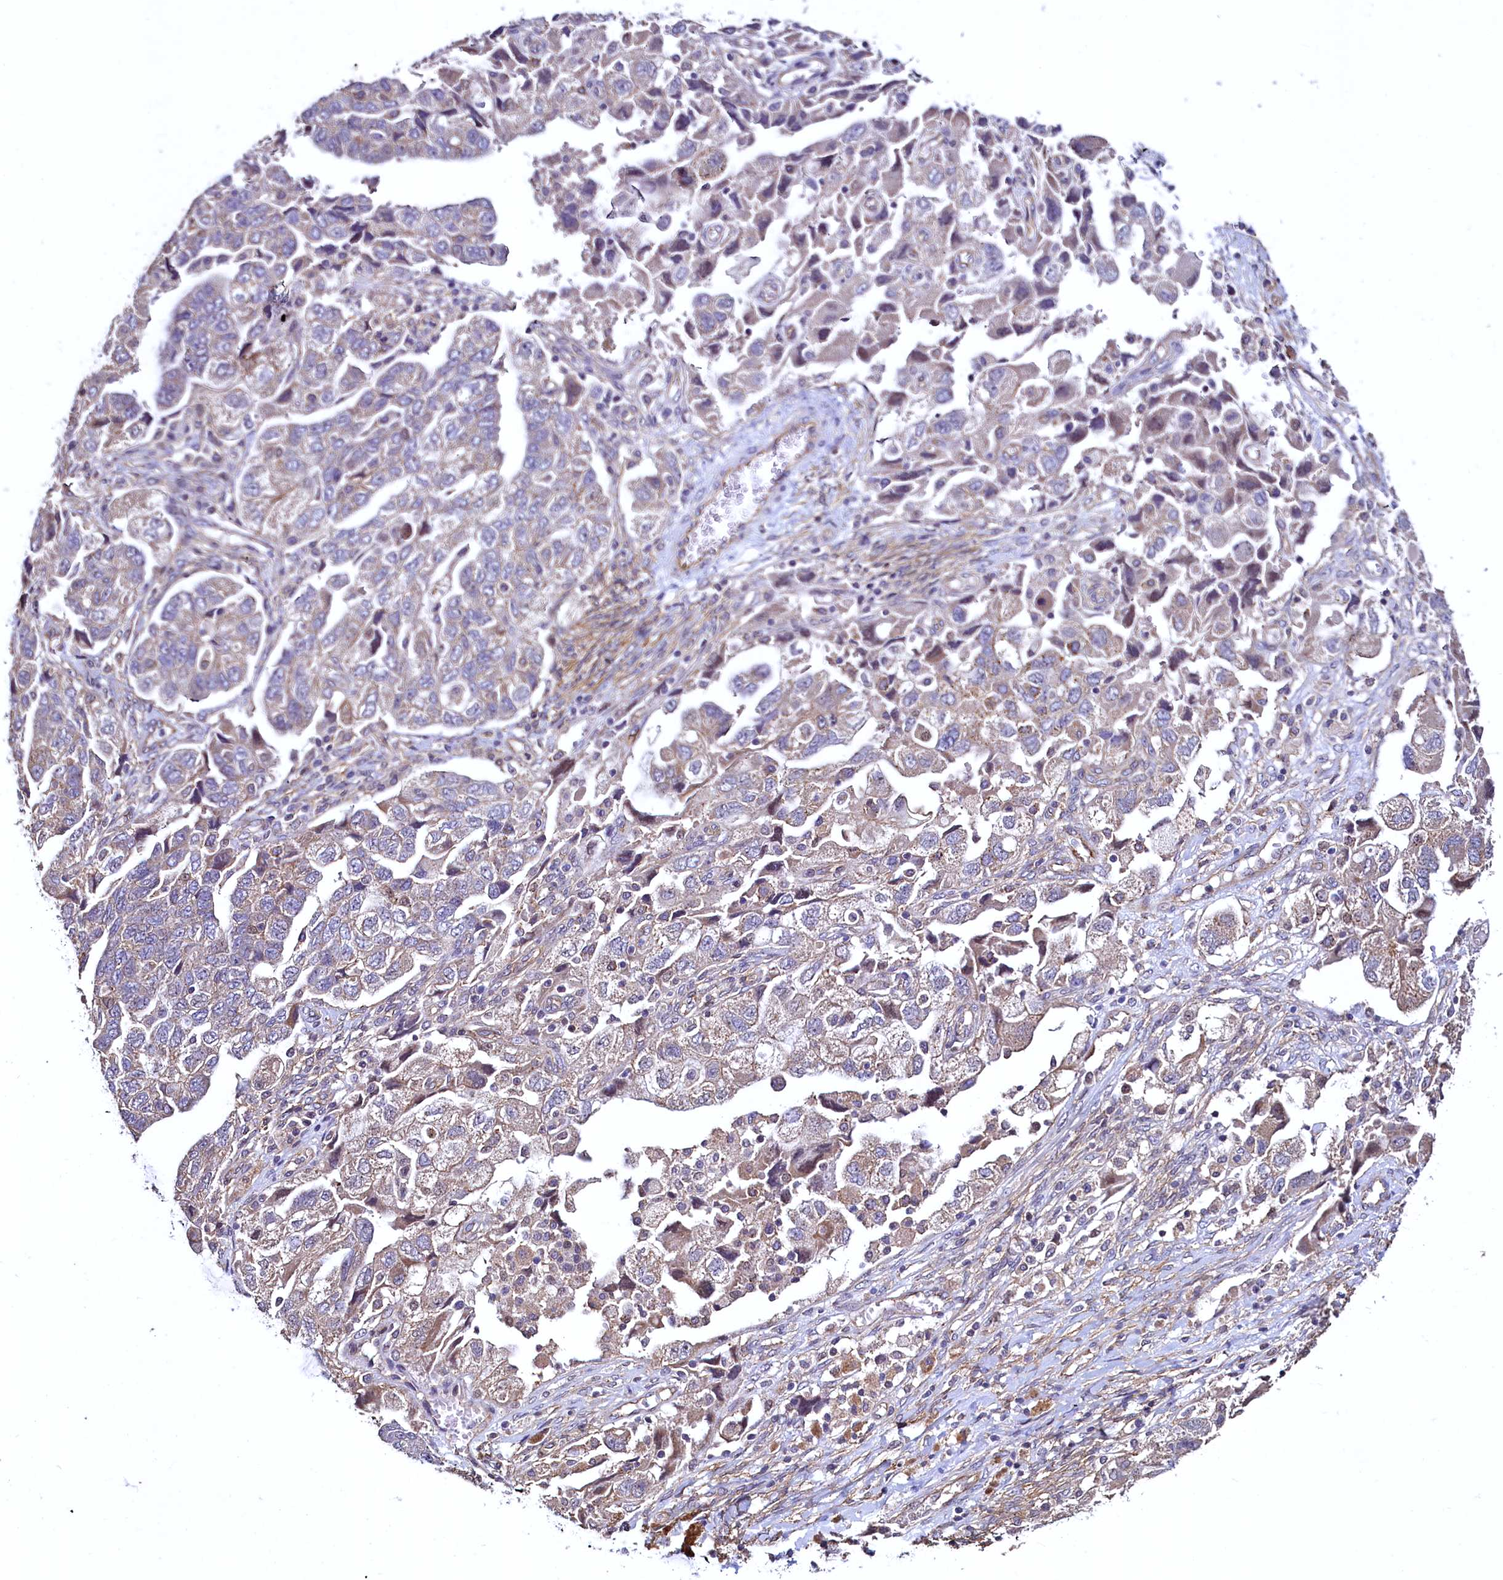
{"staining": {"intensity": "weak", "quantity": "25%-75%", "location": "cytoplasmic/membranous"}, "tissue": "ovarian cancer", "cell_type": "Tumor cells", "image_type": "cancer", "snomed": [{"axis": "morphology", "description": "Carcinoma, NOS"}, {"axis": "morphology", "description": "Cystadenocarcinoma, serous, NOS"}, {"axis": "topography", "description": "Ovary"}], "caption": "Tumor cells exhibit low levels of weak cytoplasmic/membranous positivity in about 25%-75% of cells in human ovarian cancer (carcinoma).", "gene": "PALM", "patient": {"sex": "female", "age": 69}}